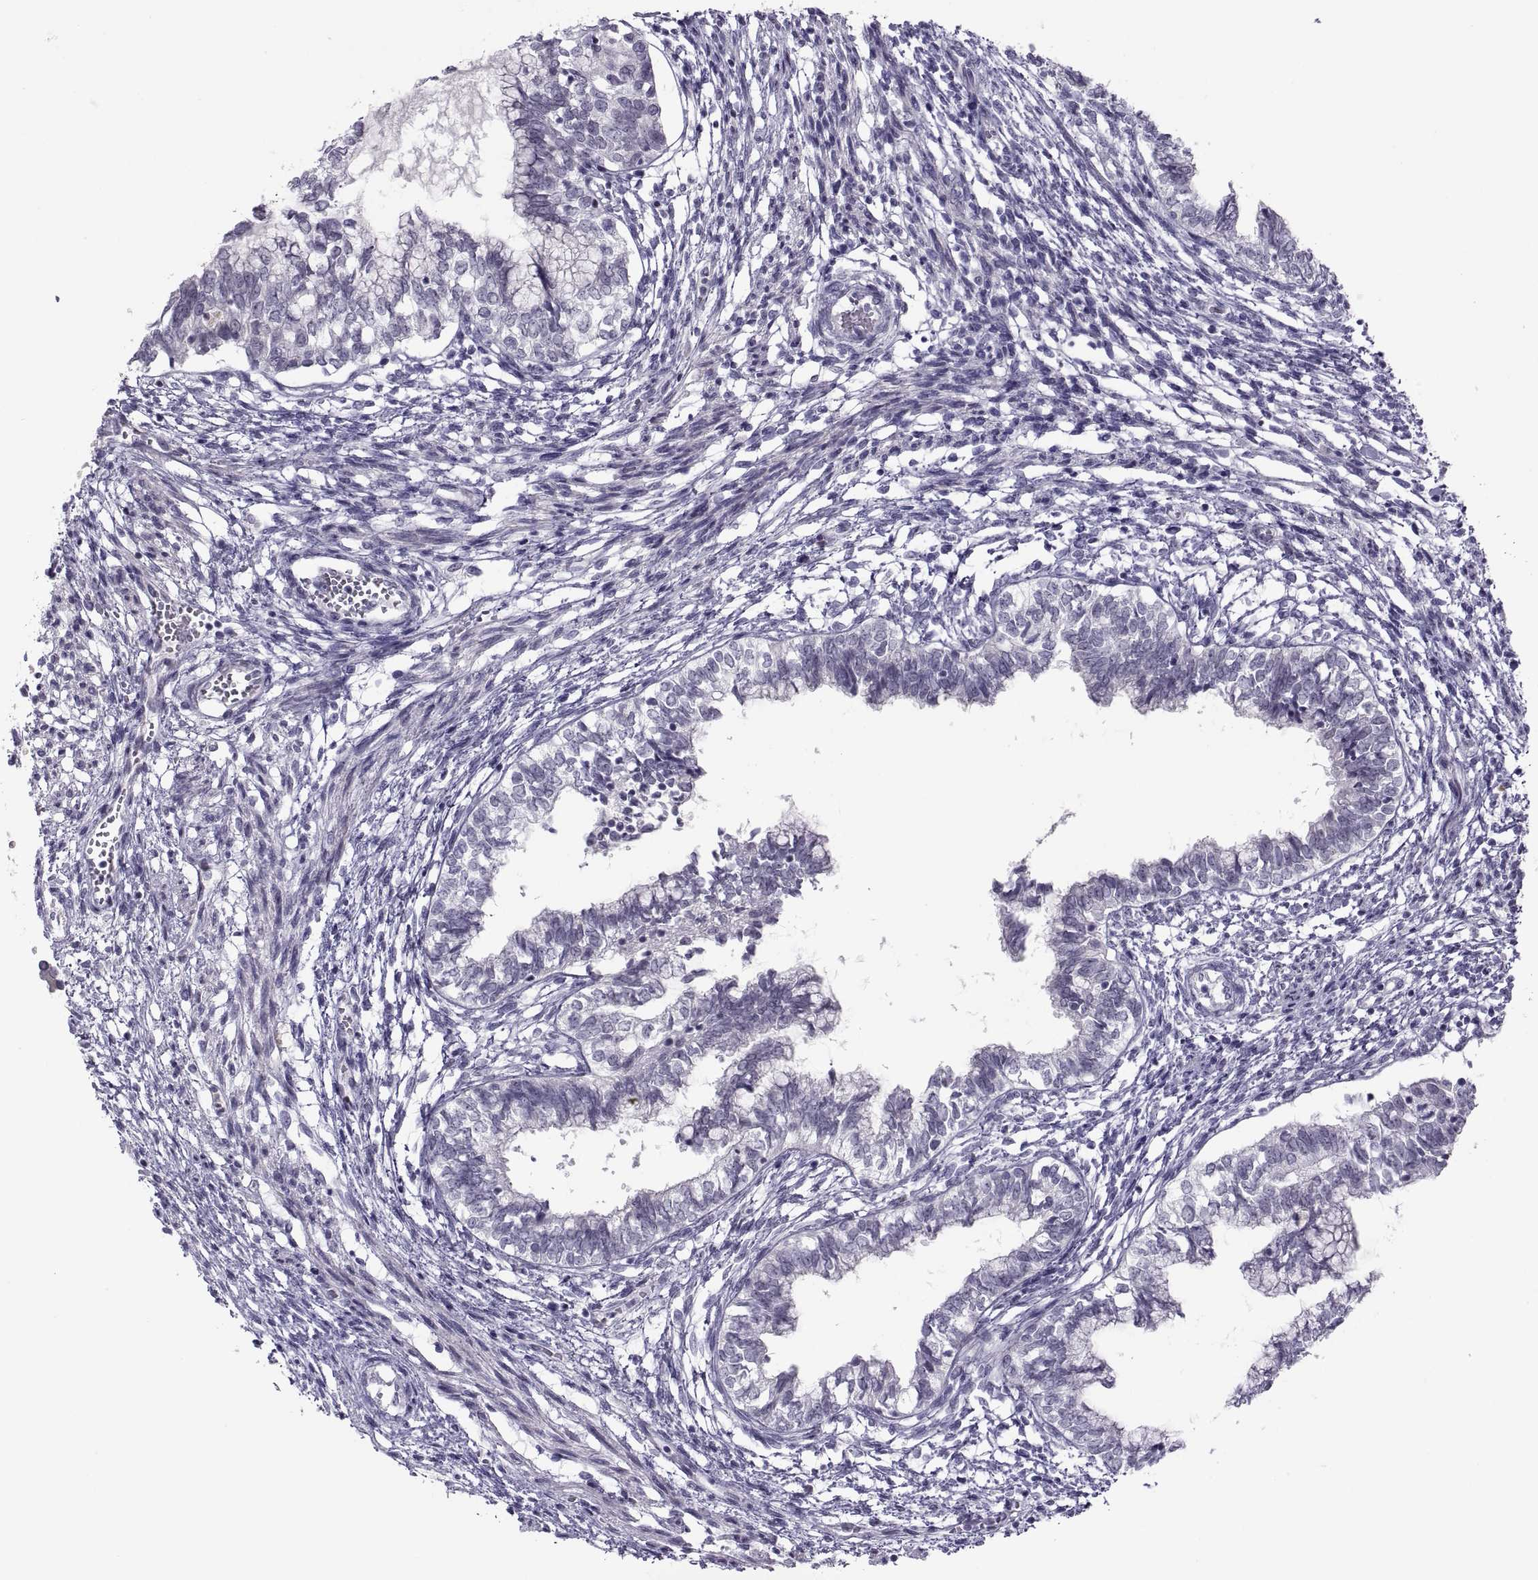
{"staining": {"intensity": "negative", "quantity": "none", "location": "none"}, "tissue": "testis cancer", "cell_type": "Tumor cells", "image_type": "cancer", "snomed": [{"axis": "morphology", "description": "Carcinoma, Embryonal, NOS"}, {"axis": "topography", "description": "Testis"}], "caption": "Testis embryonal carcinoma stained for a protein using immunohistochemistry shows no positivity tumor cells.", "gene": "C3orf22", "patient": {"sex": "male", "age": 37}}